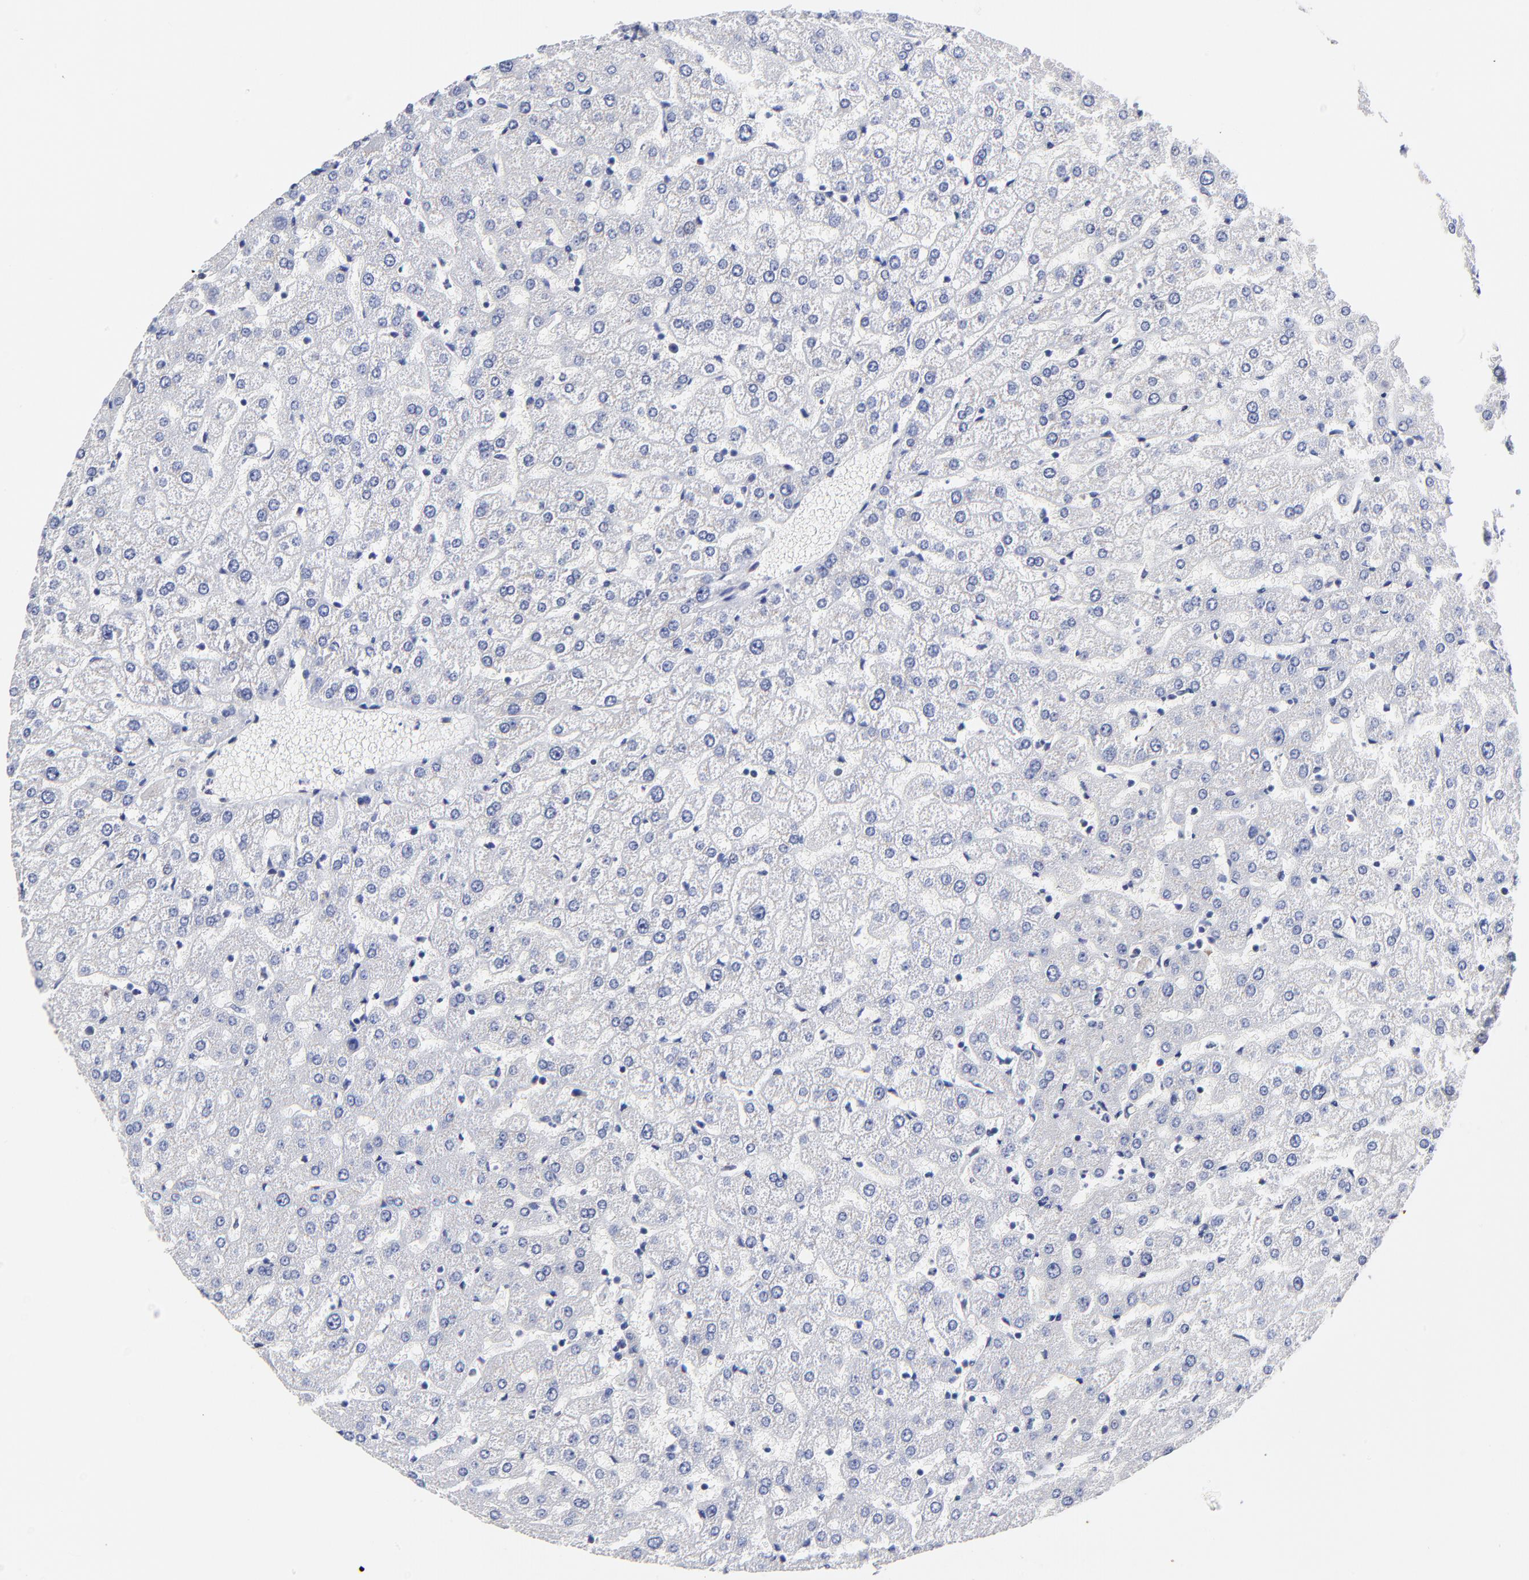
{"staining": {"intensity": "negative", "quantity": "none", "location": "none"}, "tissue": "liver", "cell_type": "Cholangiocytes", "image_type": "normal", "snomed": [{"axis": "morphology", "description": "Normal tissue, NOS"}, {"axis": "morphology", "description": "Fibrosis, NOS"}, {"axis": "topography", "description": "Liver"}], "caption": "Micrograph shows no protein positivity in cholangiocytes of normal liver.", "gene": "LAX1", "patient": {"sex": "female", "age": 29}}